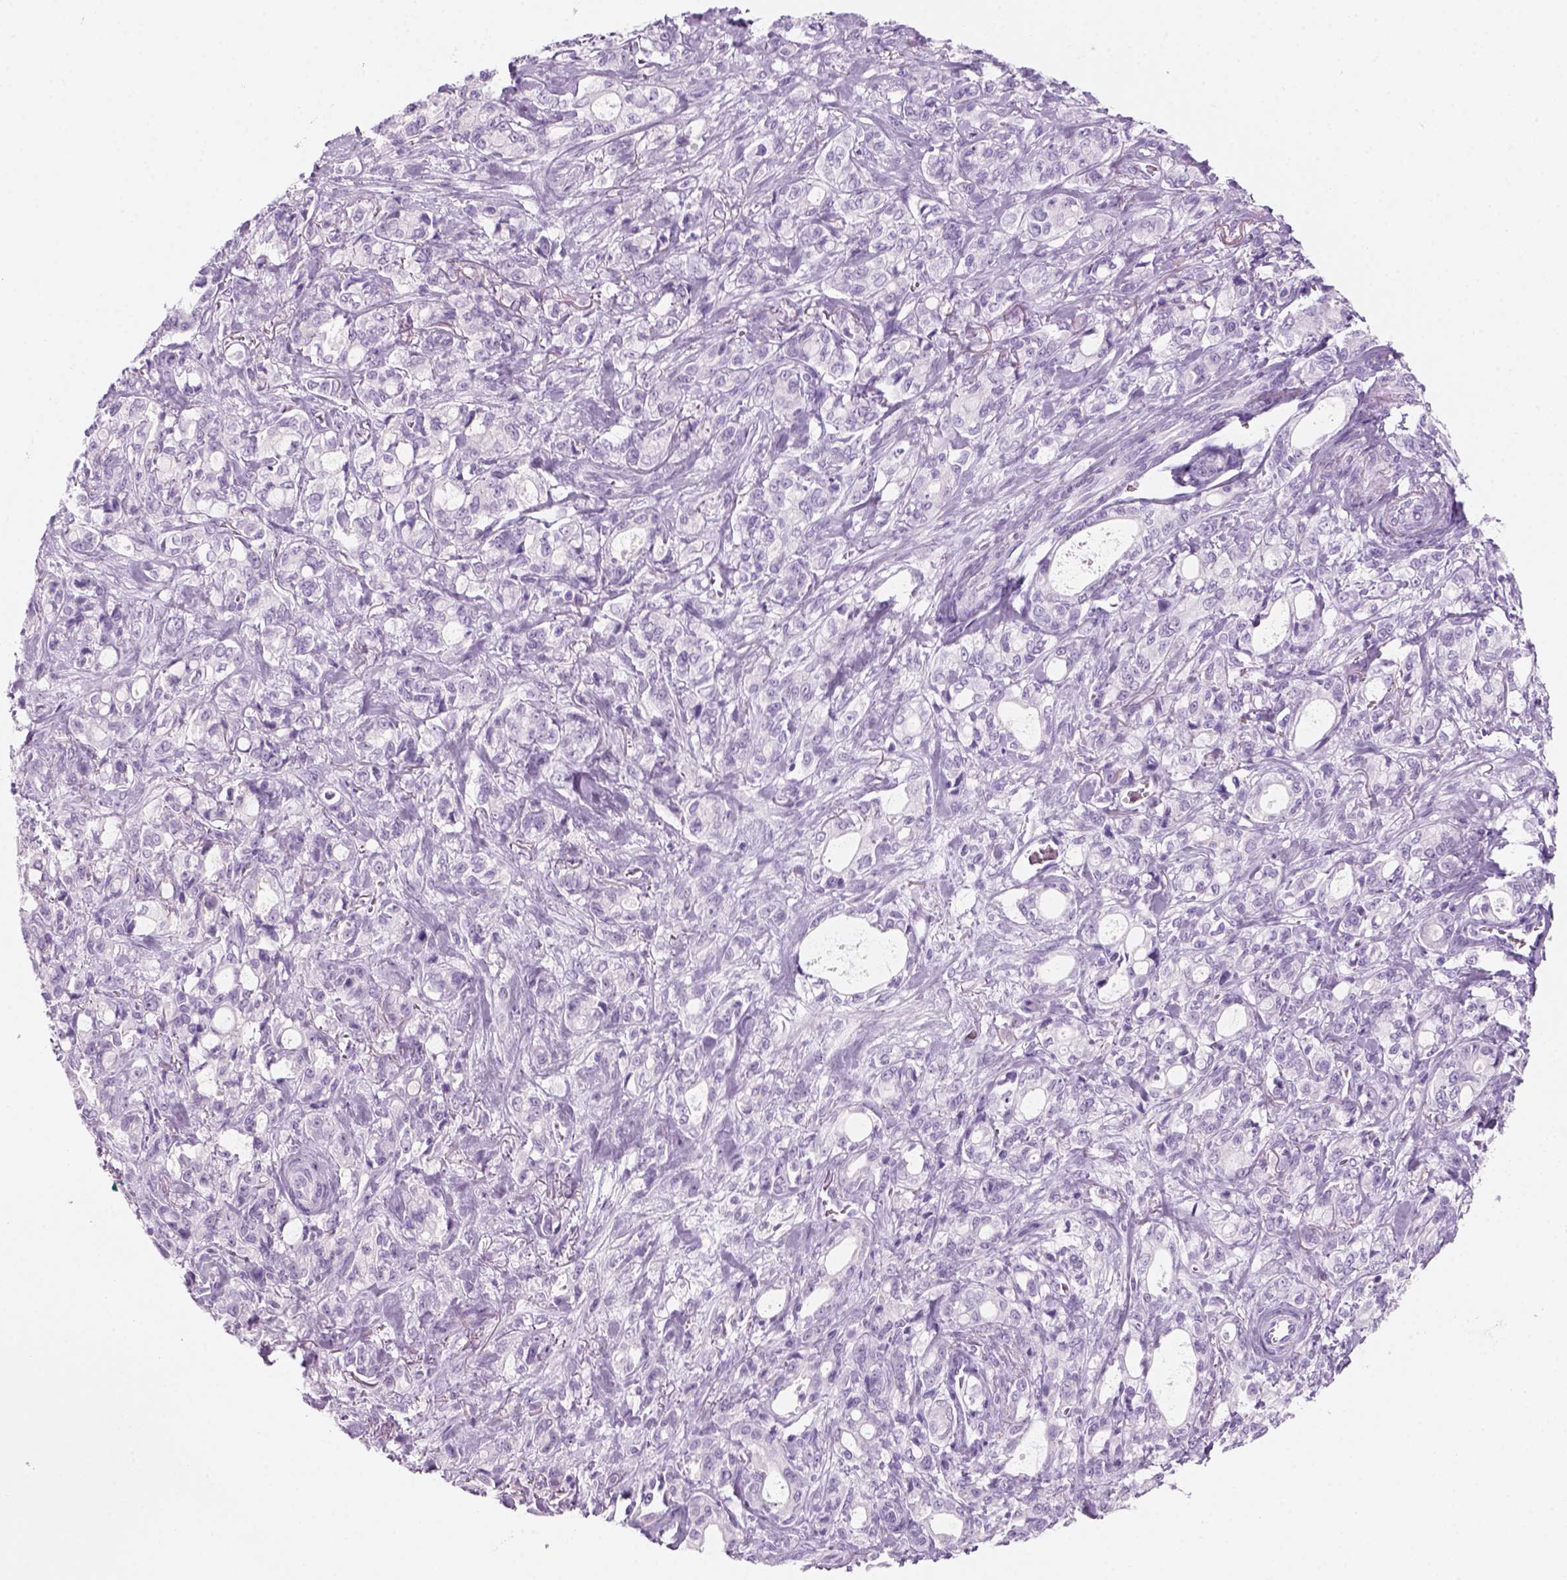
{"staining": {"intensity": "negative", "quantity": "none", "location": "none"}, "tissue": "stomach cancer", "cell_type": "Tumor cells", "image_type": "cancer", "snomed": [{"axis": "morphology", "description": "Adenocarcinoma, NOS"}, {"axis": "topography", "description": "Stomach"}], "caption": "Adenocarcinoma (stomach) stained for a protein using immunohistochemistry (IHC) displays no expression tumor cells.", "gene": "KRTAP11-1", "patient": {"sex": "male", "age": 63}}